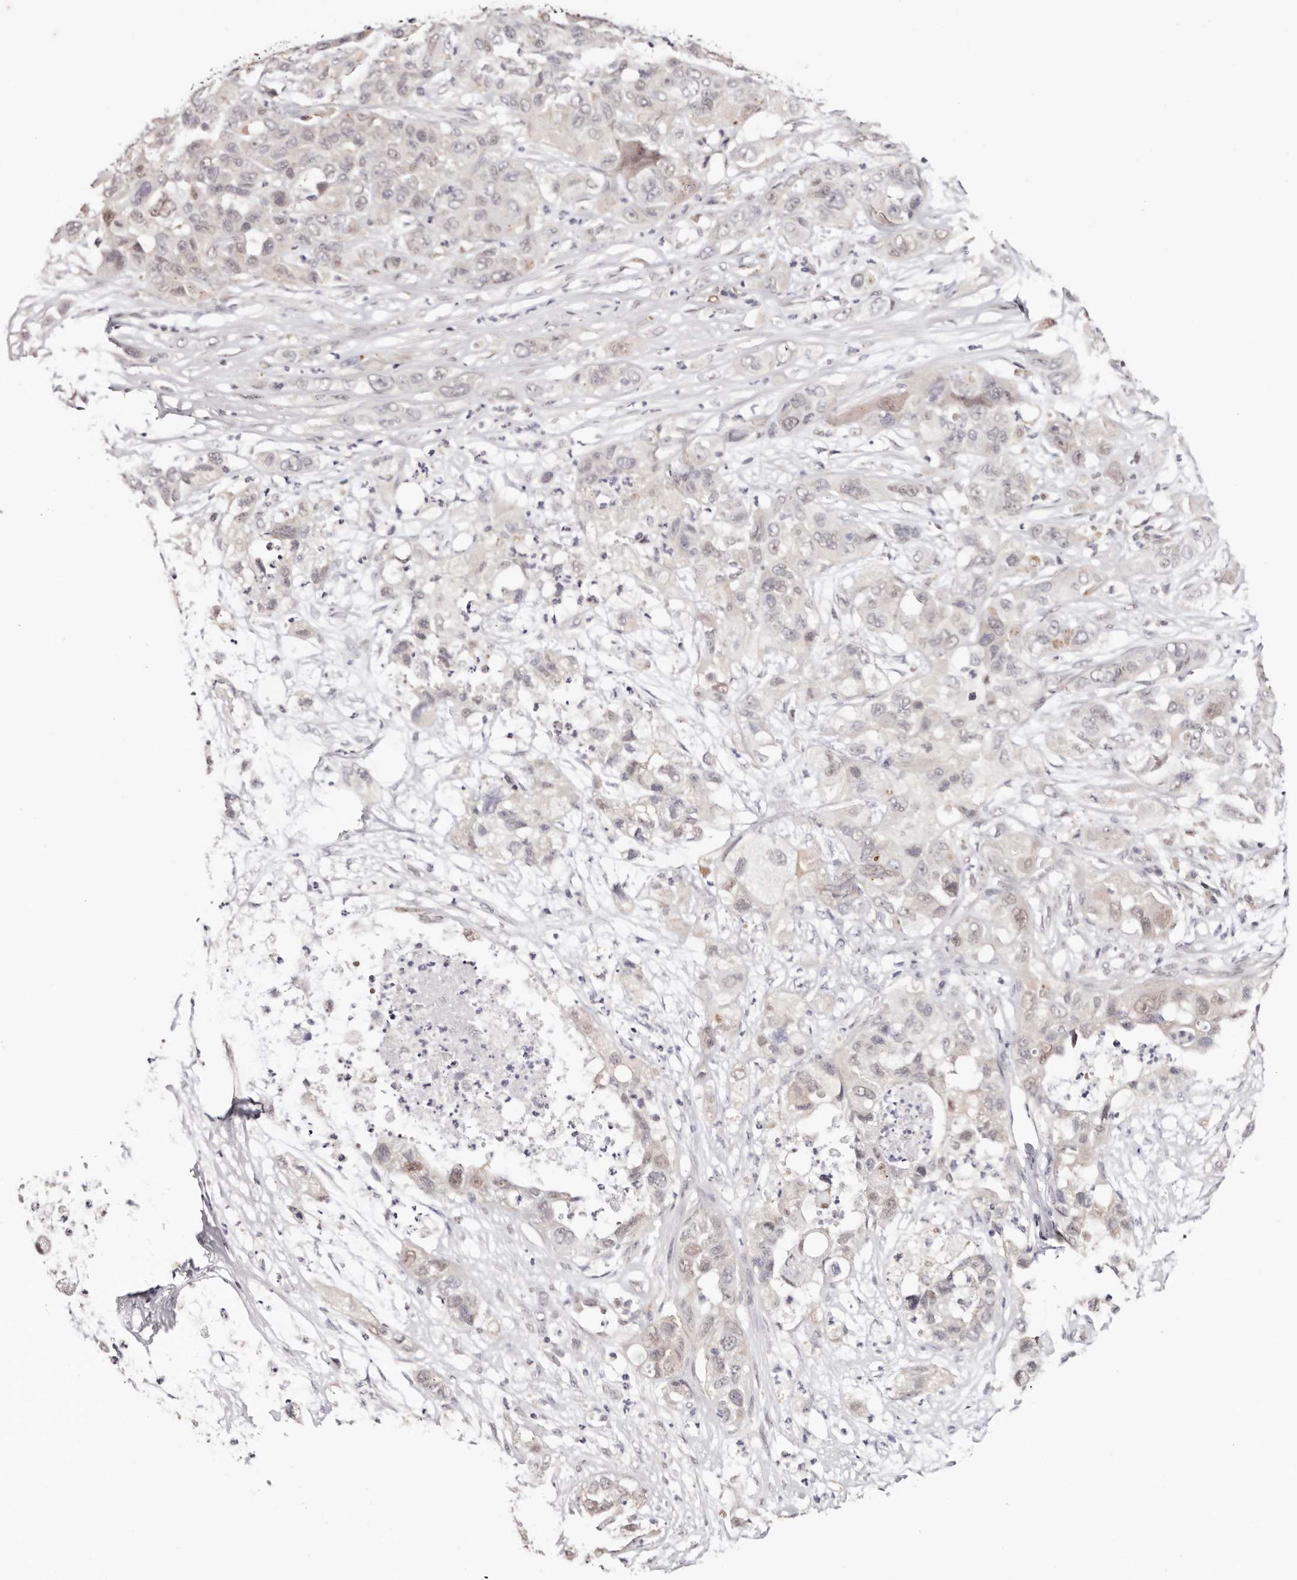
{"staining": {"intensity": "weak", "quantity": "25%-75%", "location": "cytoplasmic/membranous"}, "tissue": "pancreatic cancer", "cell_type": "Tumor cells", "image_type": "cancer", "snomed": [{"axis": "morphology", "description": "Adenocarcinoma, NOS"}, {"axis": "topography", "description": "Pancreas"}], "caption": "Immunohistochemical staining of human pancreatic adenocarcinoma shows low levels of weak cytoplasmic/membranous protein staining in about 25%-75% of tumor cells.", "gene": "TYW3", "patient": {"sex": "female", "age": 78}}